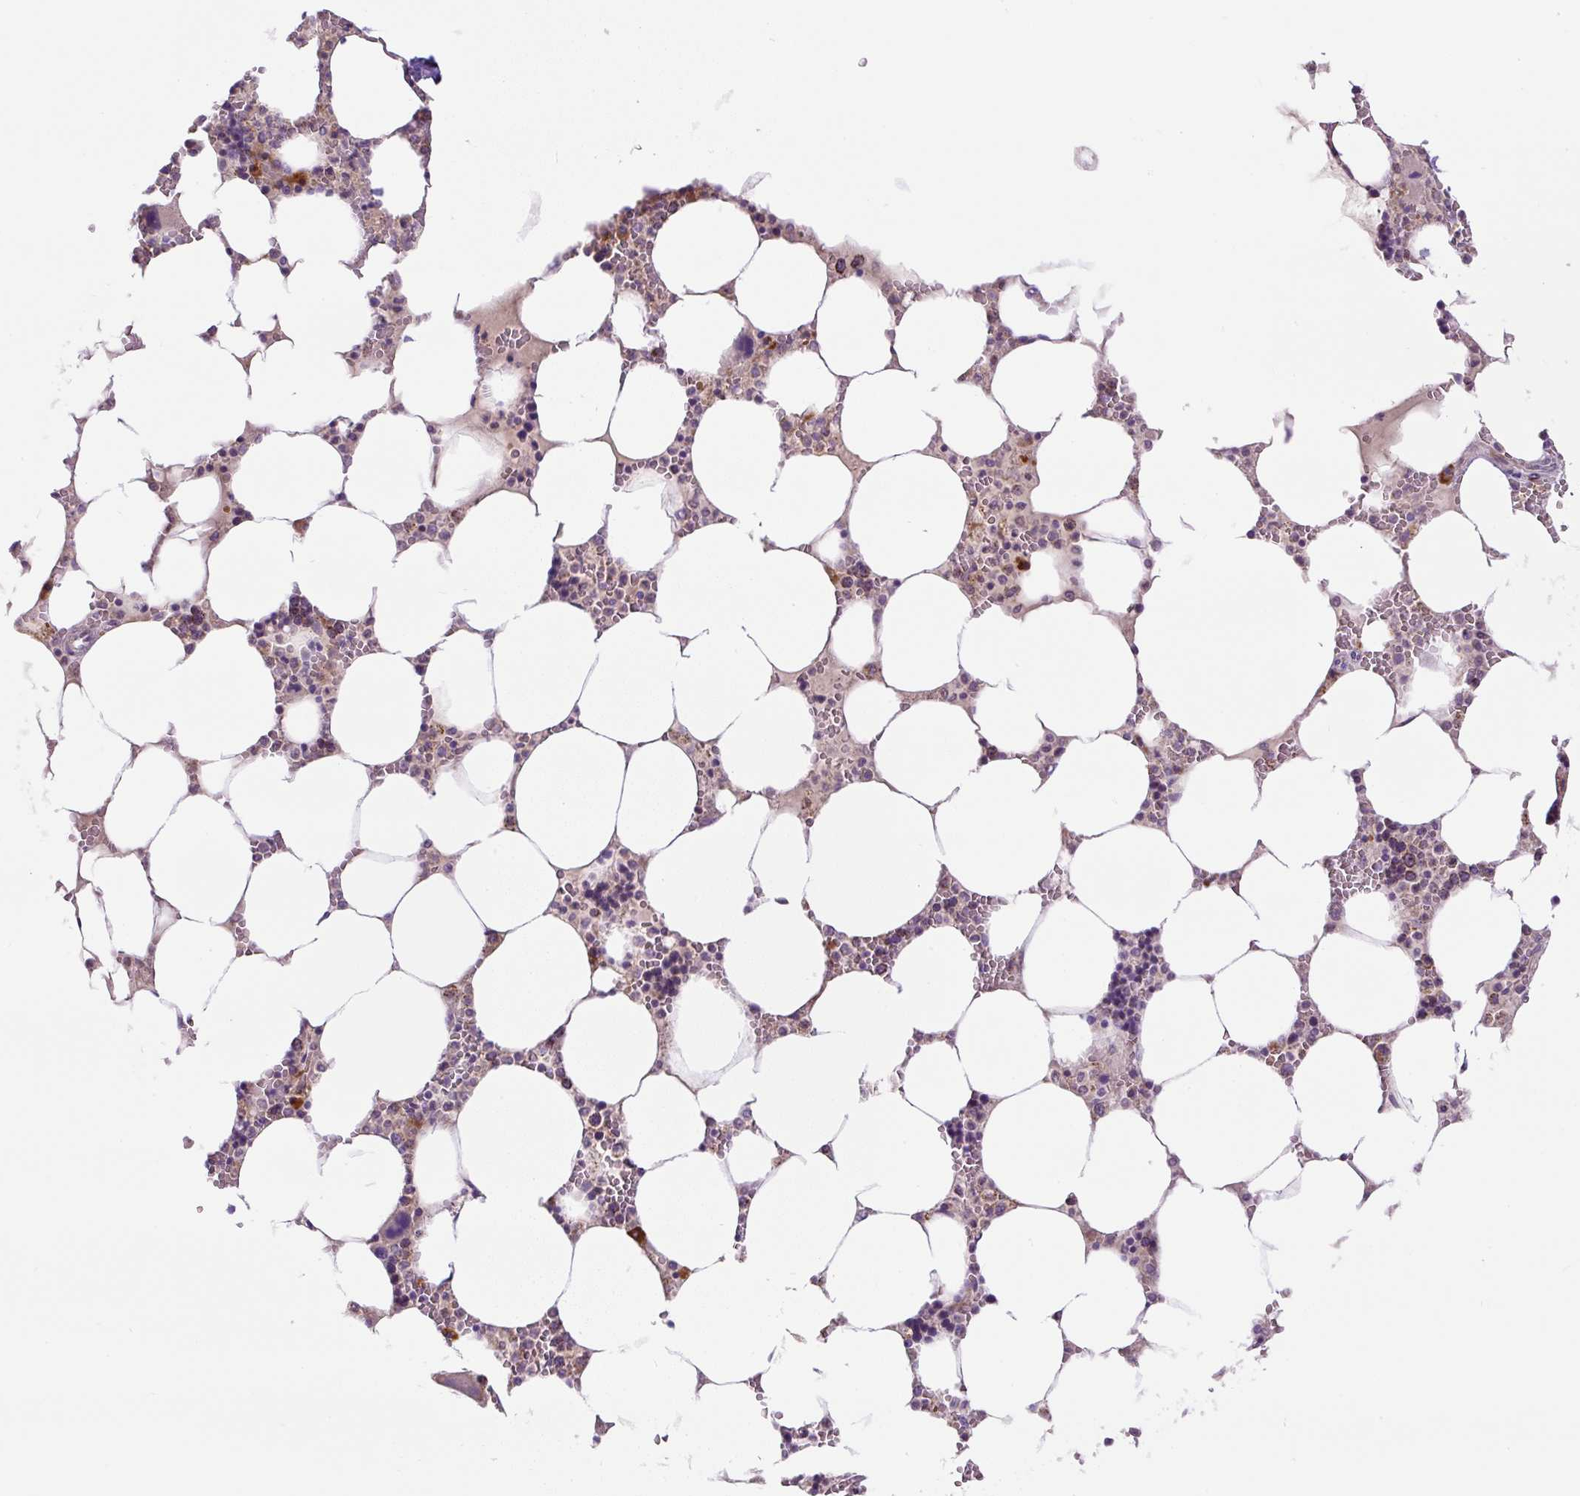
{"staining": {"intensity": "moderate", "quantity": "<25%", "location": "cytoplasmic/membranous"}, "tissue": "bone marrow", "cell_type": "Hematopoietic cells", "image_type": "normal", "snomed": [{"axis": "morphology", "description": "Normal tissue, NOS"}, {"axis": "topography", "description": "Bone marrow"}], "caption": "Immunohistochemistry (IHC) histopathology image of unremarkable bone marrow stained for a protein (brown), which exhibits low levels of moderate cytoplasmic/membranous positivity in about <25% of hematopoietic cells.", "gene": "ZNF596", "patient": {"sex": "male", "age": 64}}